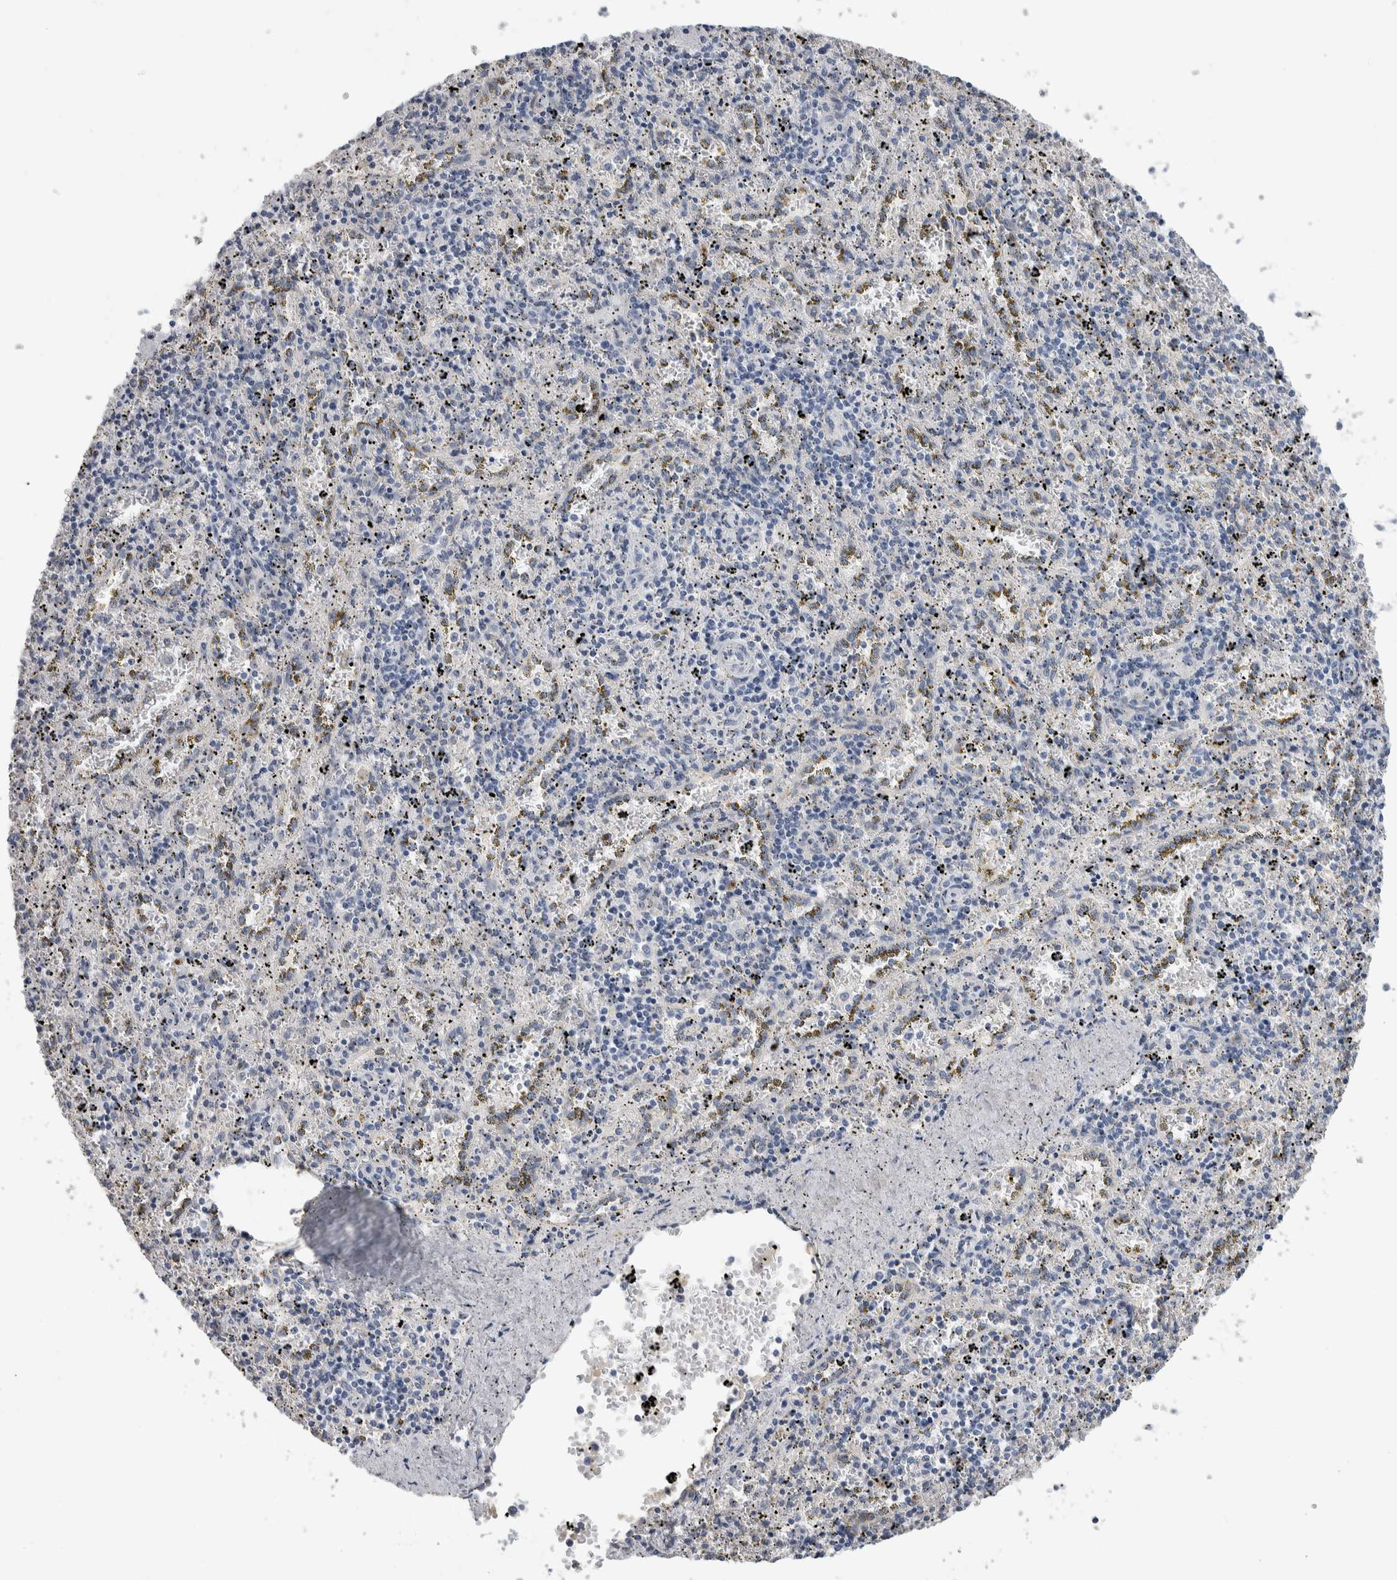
{"staining": {"intensity": "negative", "quantity": "none", "location": "none"}, "tissue": "spleen", "cell_type": "Cells in red pulp", "image_type": "normal", "snomed": [{"axis": "morphology", "description": "Normal tissue, NOS"}, {"axis": "topography", "description": "Spleen"}], "caption": "Immunohistochemistry micrograph of benign human spleen stained for a protein (brown), which exhibits no expression in cells in red pulp. Brightfield microscopy of IHC stained with DAB (brown) and hematoxylin (blue), captured at high magnification.", "gene": "TMEM102", "patient": {"sex": "male", "age": 11}}